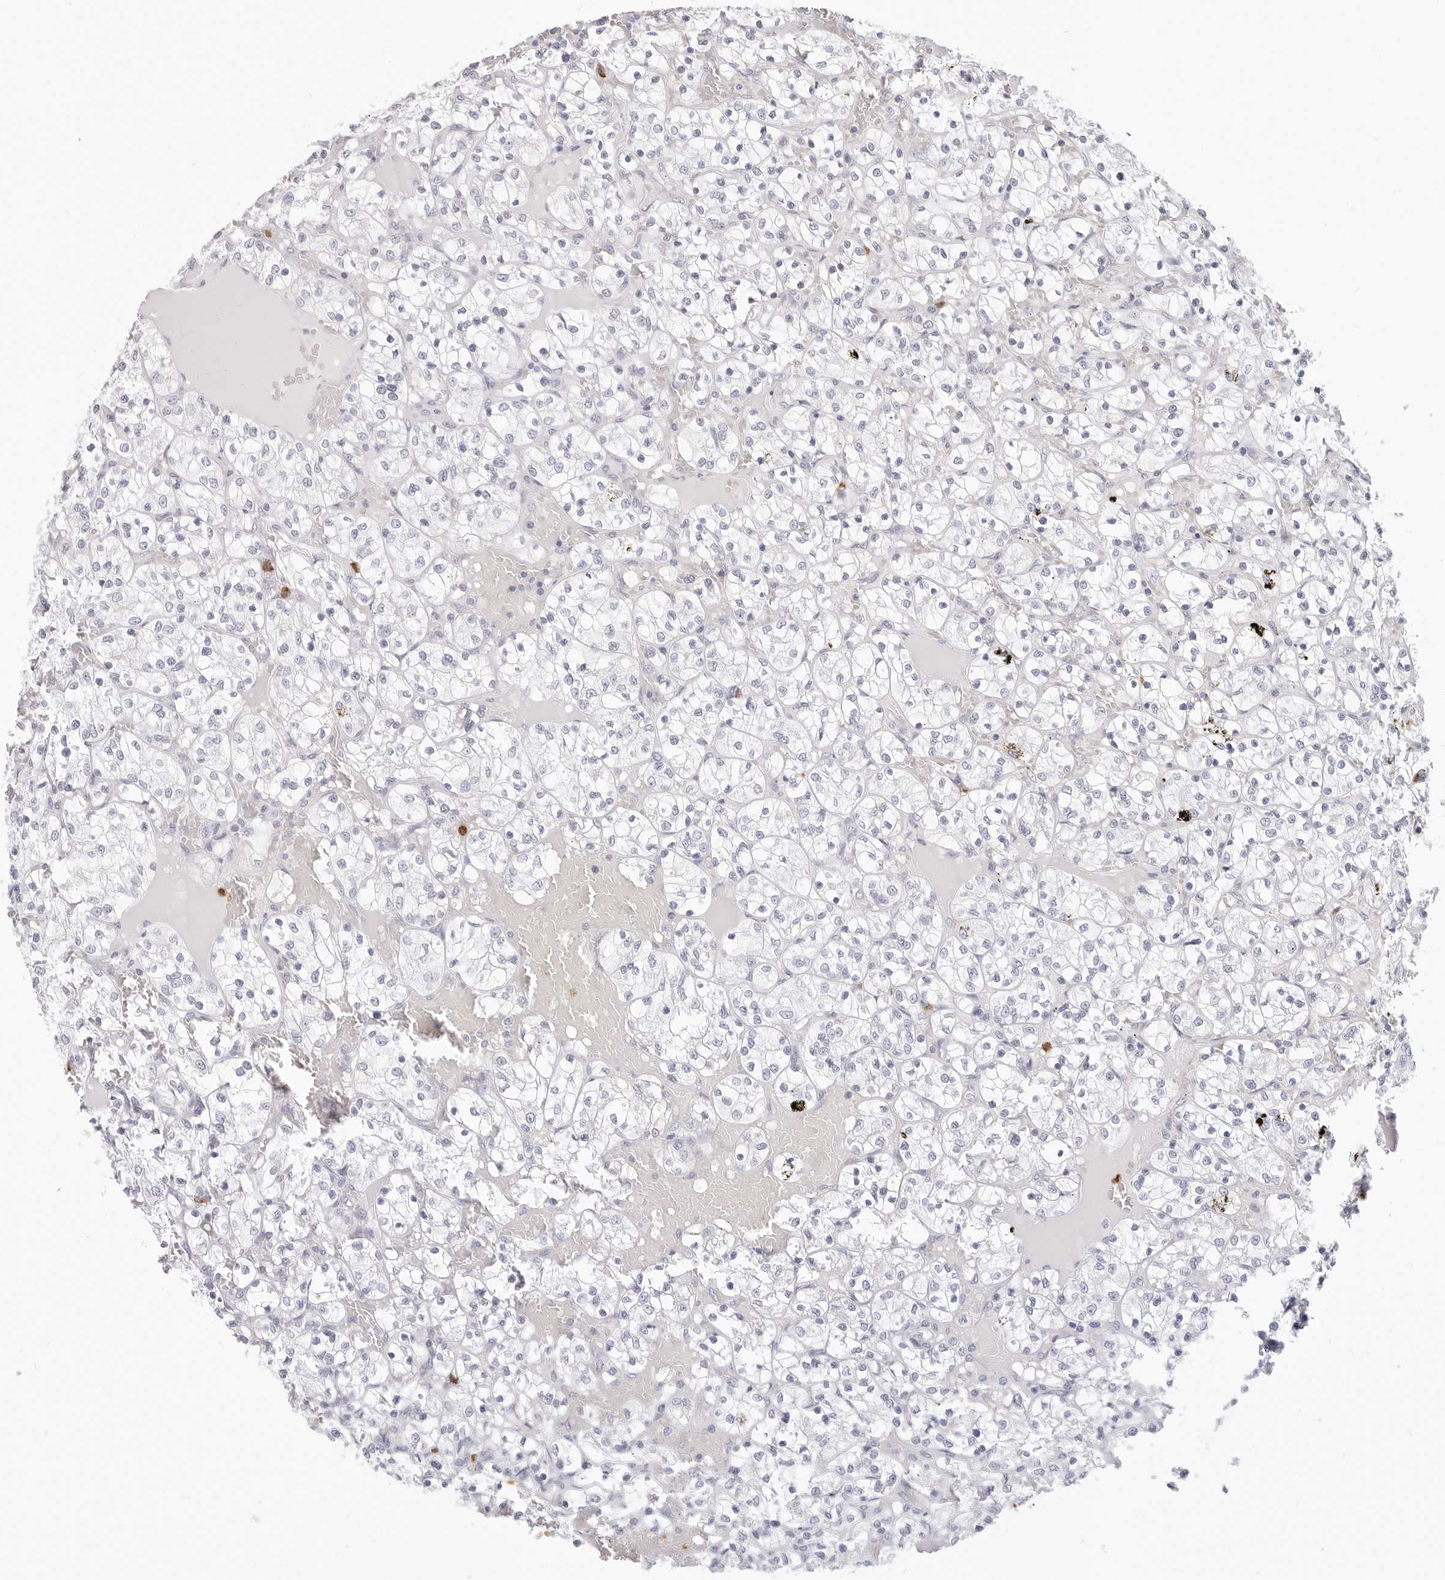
{"staining": {"intensity": "negative", "quantity": "none", "location": "none"}, "tissue": "renal cancer", "cell_type": "Tumor cells", "image_type": "cancer", "snomed": [{"axis": "morphology", "description": "Adenocarcinoma, NOS"}, {"axis": "topography", "description": "Kidney"}], "caption": "This is a micrograph of IHC staining of renal adenocarcinoma, which shows no staining in tumor cells.", "gene": "CAMP", "patient": {"sex": "female", "age": 69}}